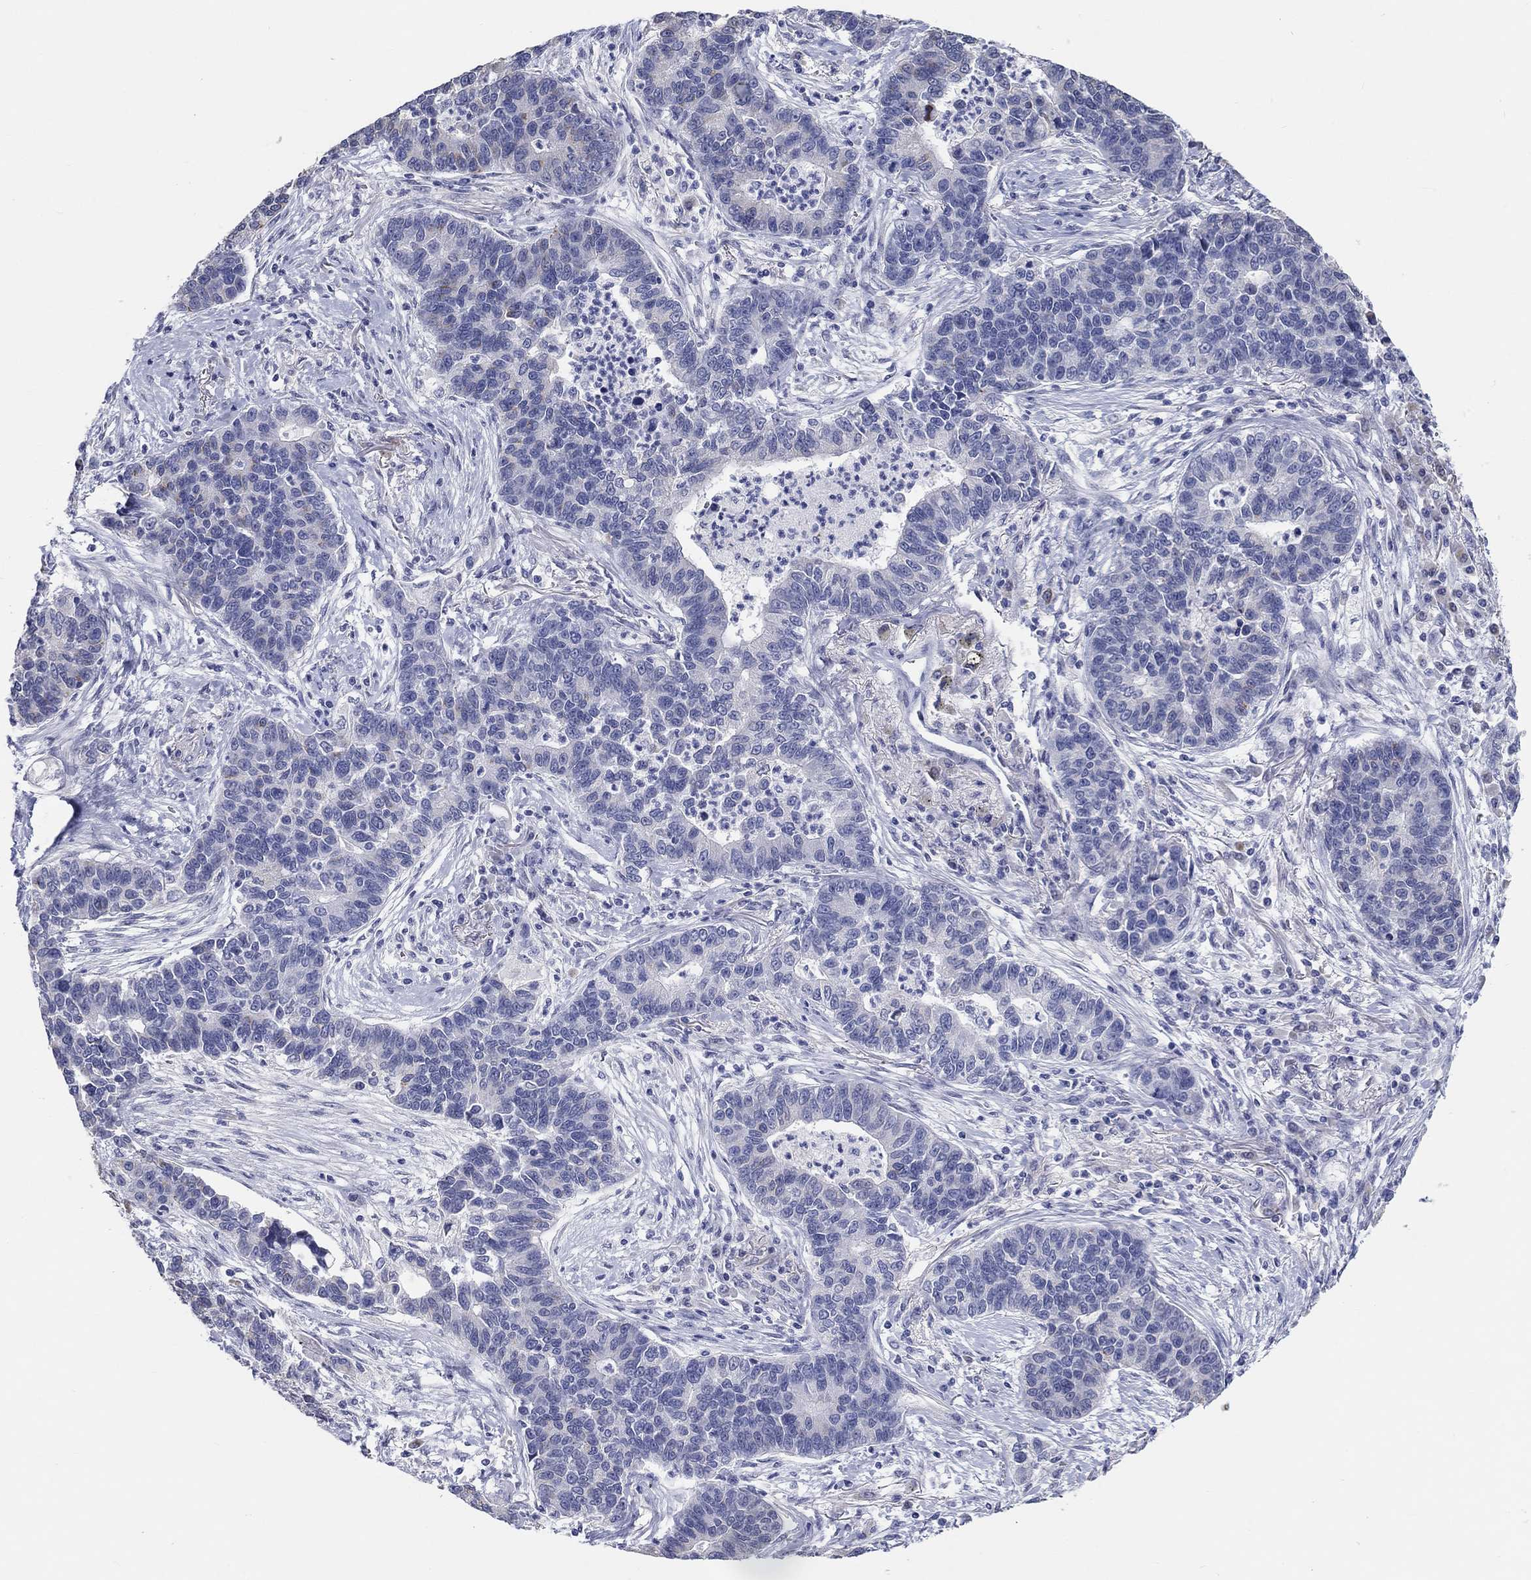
{"staining": {"intensity": "negative", "quantity": "none", "location": "none"}, "tissue": "lung cancer", "cell_type": "Tumor cells", "image_type": "cancer", "snomed": [{"axis": "morphology", "description": "Adenocarcinoma, NOS"}, {"axis": "topography", "description": "Lung"}], "caption": "This is an IHC image of adenocarcinoma (lung). There is no expression in tumor cells.", "gene": "LRRC4C", "patient": {"sex": "female", "age": 57}}